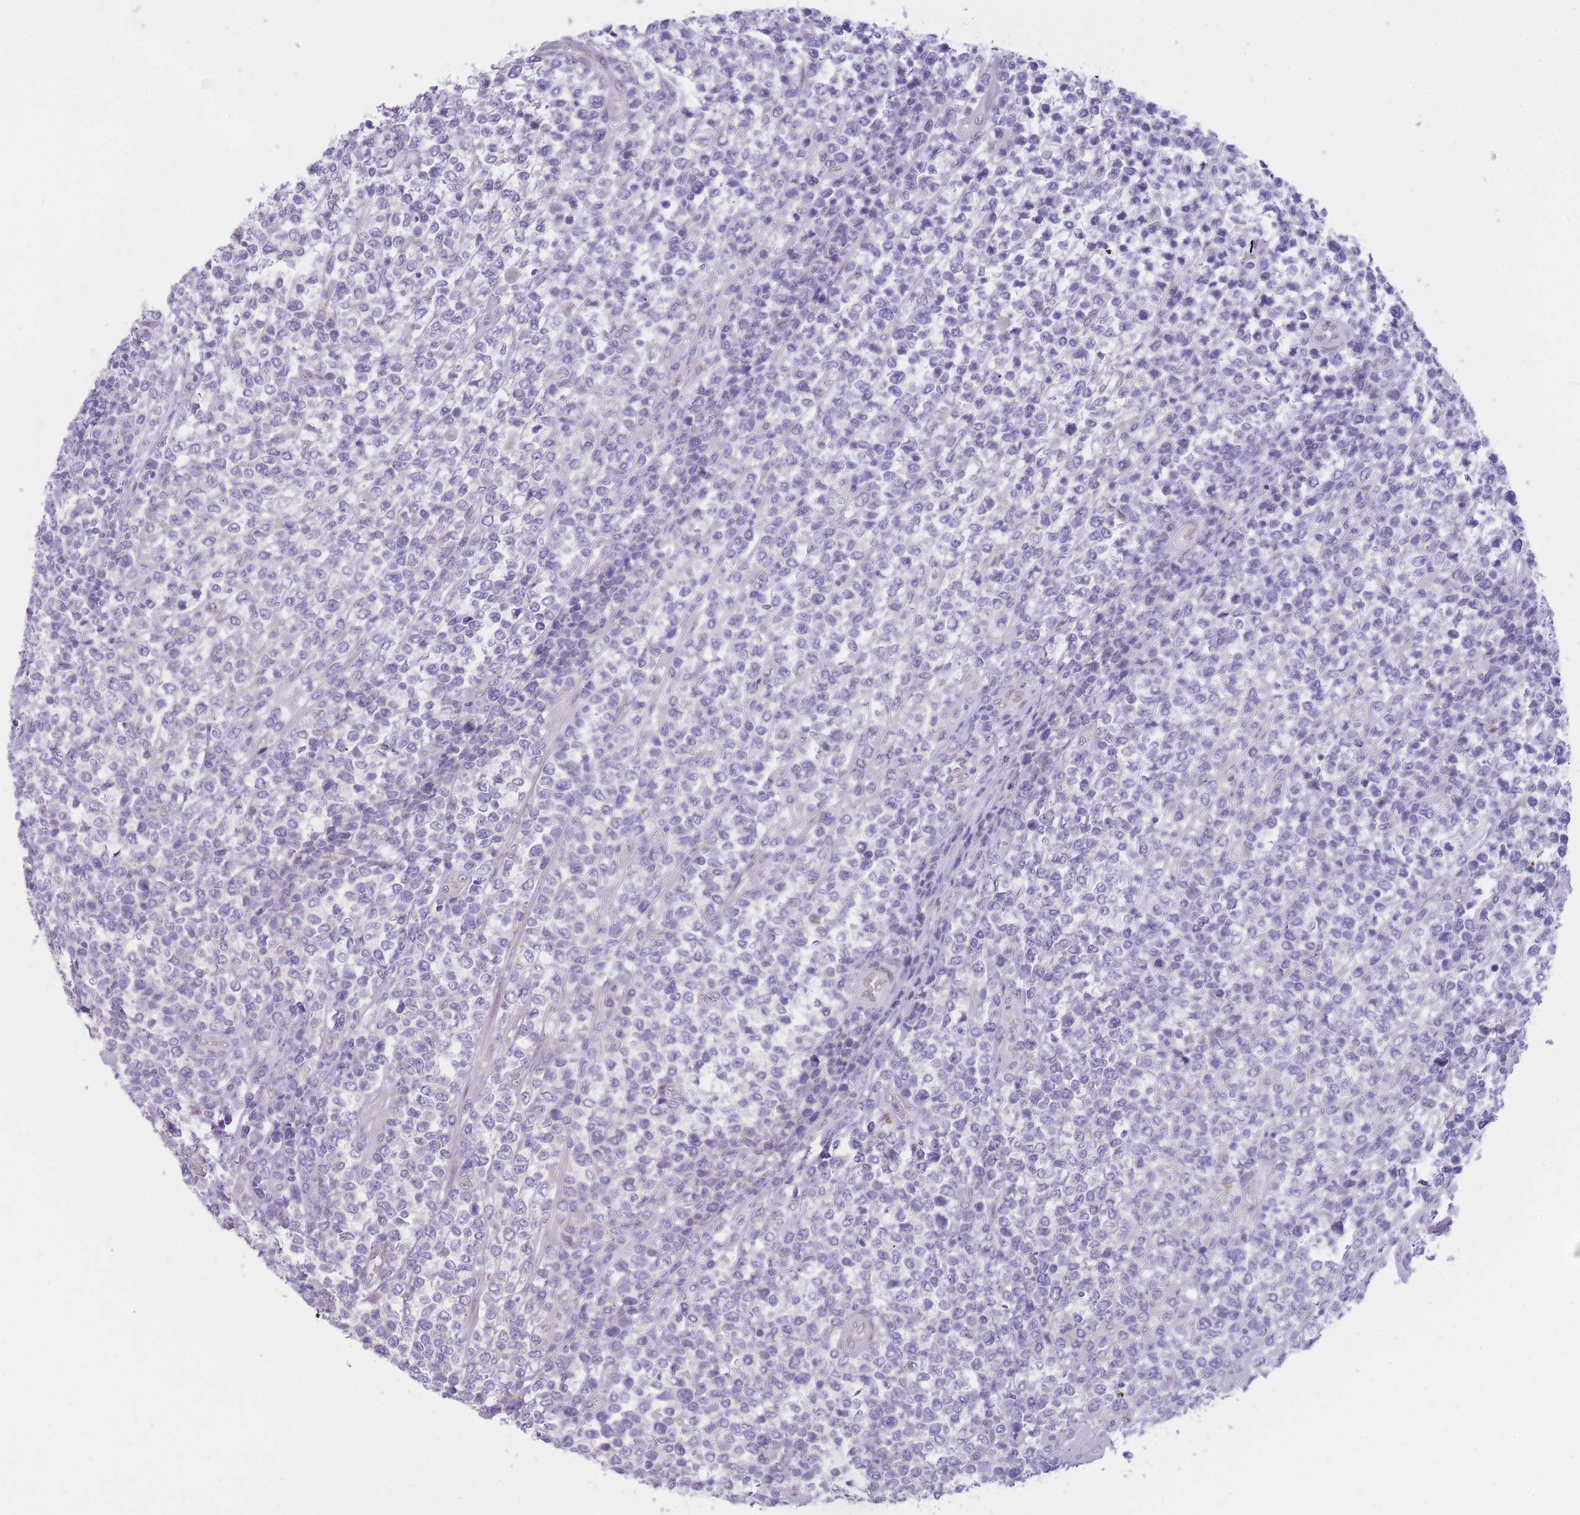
{"staining": {"intensity": "negative", "quantity": "none", "location": "none"}, "tissue": "lymphoma", "cell_type": "Tumor cells", "image_type": "cancer", "snomed": [{"axis": "morphology", "description": "Malignant lymphoma, non-Hodgkin's type, High grade"}, {"axis": "topography", "description": "Soft tissue"}], "caption": "Tumor cells show no significant protein positivity in lymphoma. (Immunohistochemistry, brightfield microscopy, high magnification).", "gene": "HOOK2", "patient": {"sex": "female", "age": 56}}